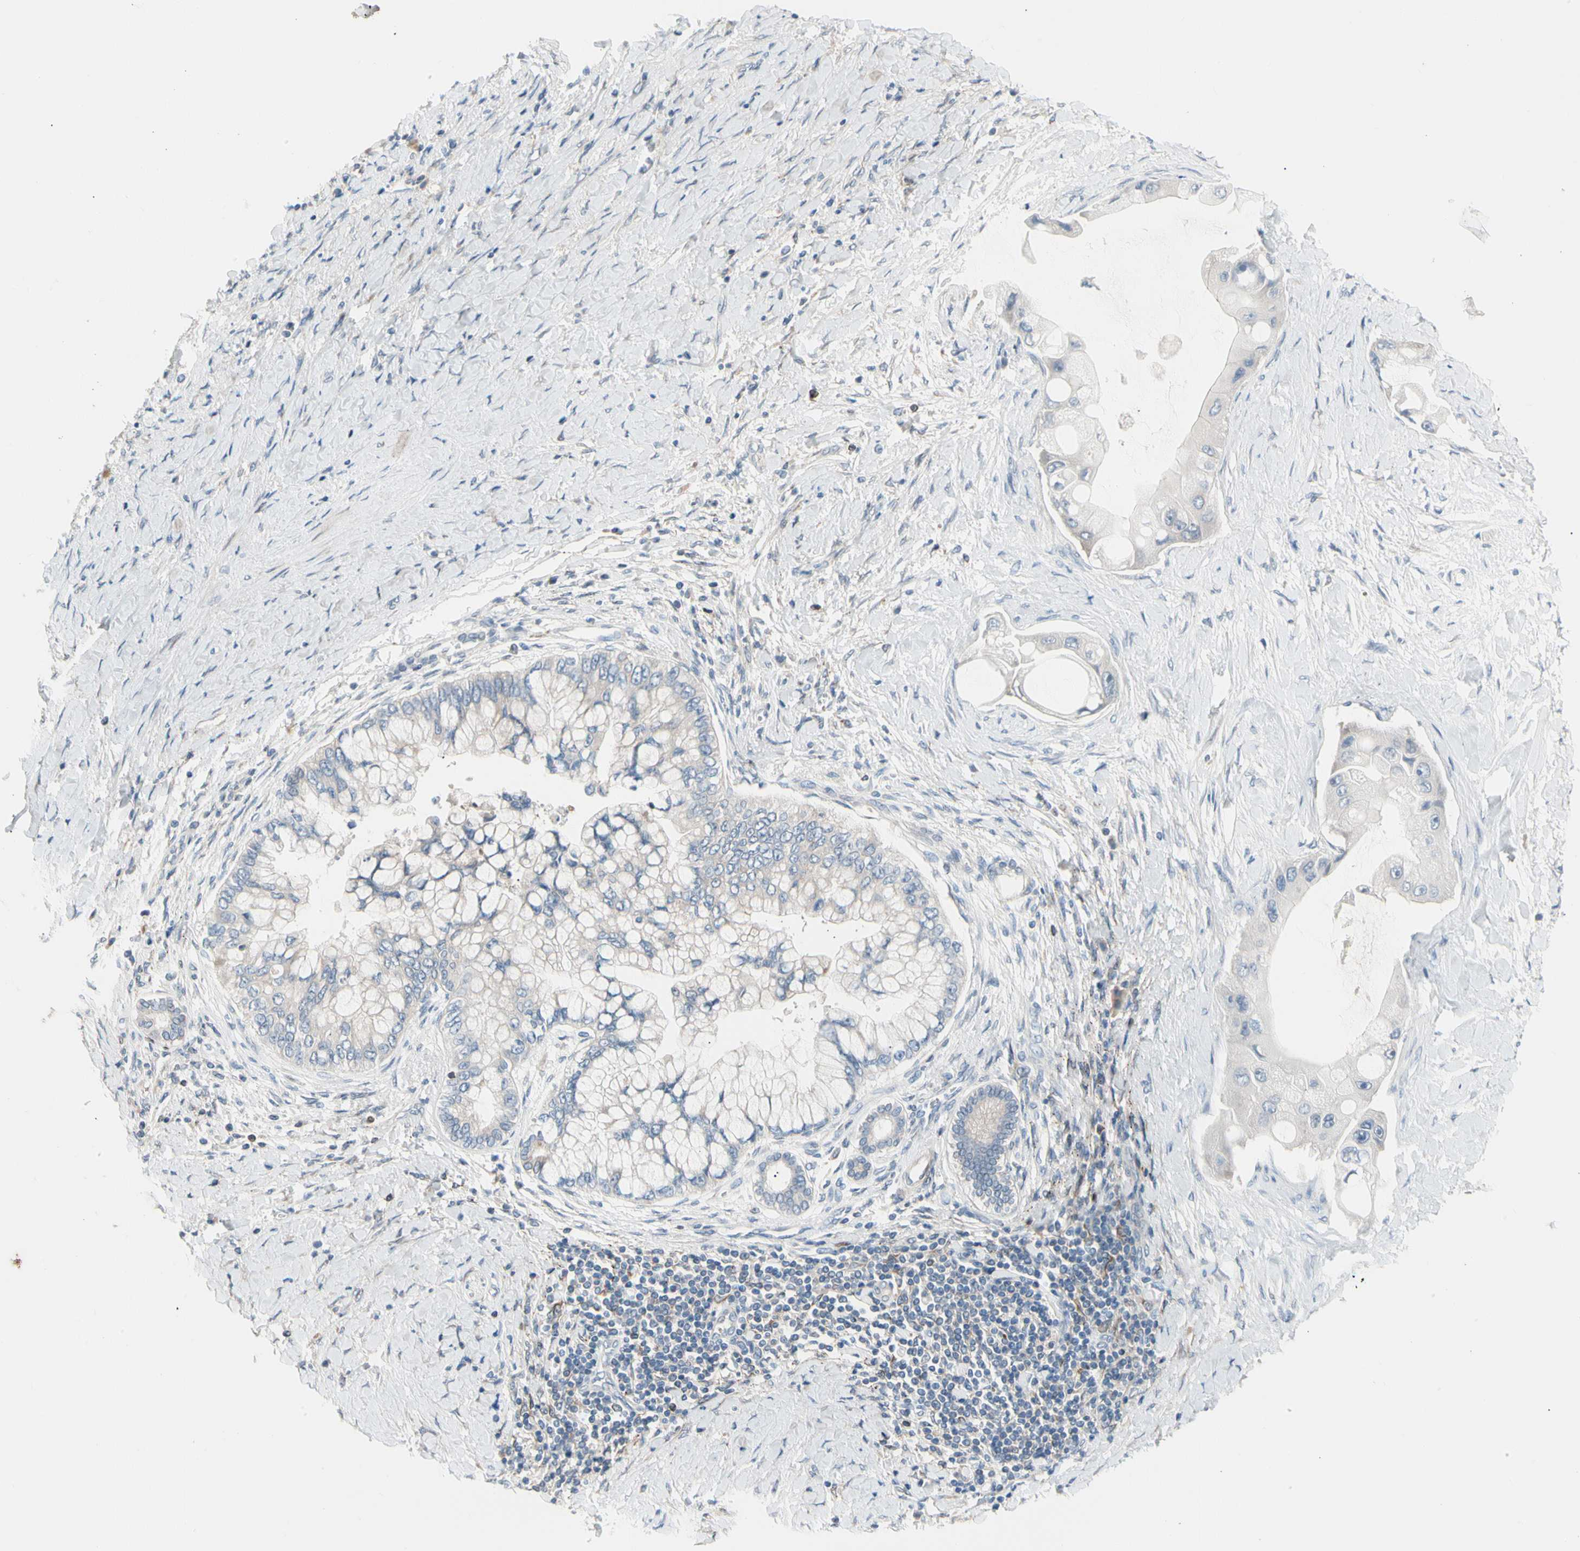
{"staining": {"intensity": "moderate", "quantity": "<25%", "location": "cytoplasmic/membranous"}, "tissue": "liver cancer", "cell_type": "Tumor cells", "image_type": "cancer", "snomed": [{"axis": "morphology", "description": "Normal tissue, NOS"}, {"axis": "morphology", "description": "Cholangiocarcinoma"}, {"axis": "topography", "description": "Liver"}, {"axis": "topography", "description": "Peripheral nerve tissue"}], "caption": "Immunohistochemistry image of cholangiocarcinoma (liver) stained for a protein (brown), which displays low levels of moderate cytoplasmic/membranous expression in about <25% of tumor cells.", "gene": "MAP3K3", "patient": {"sex": "male", "age": 50}}